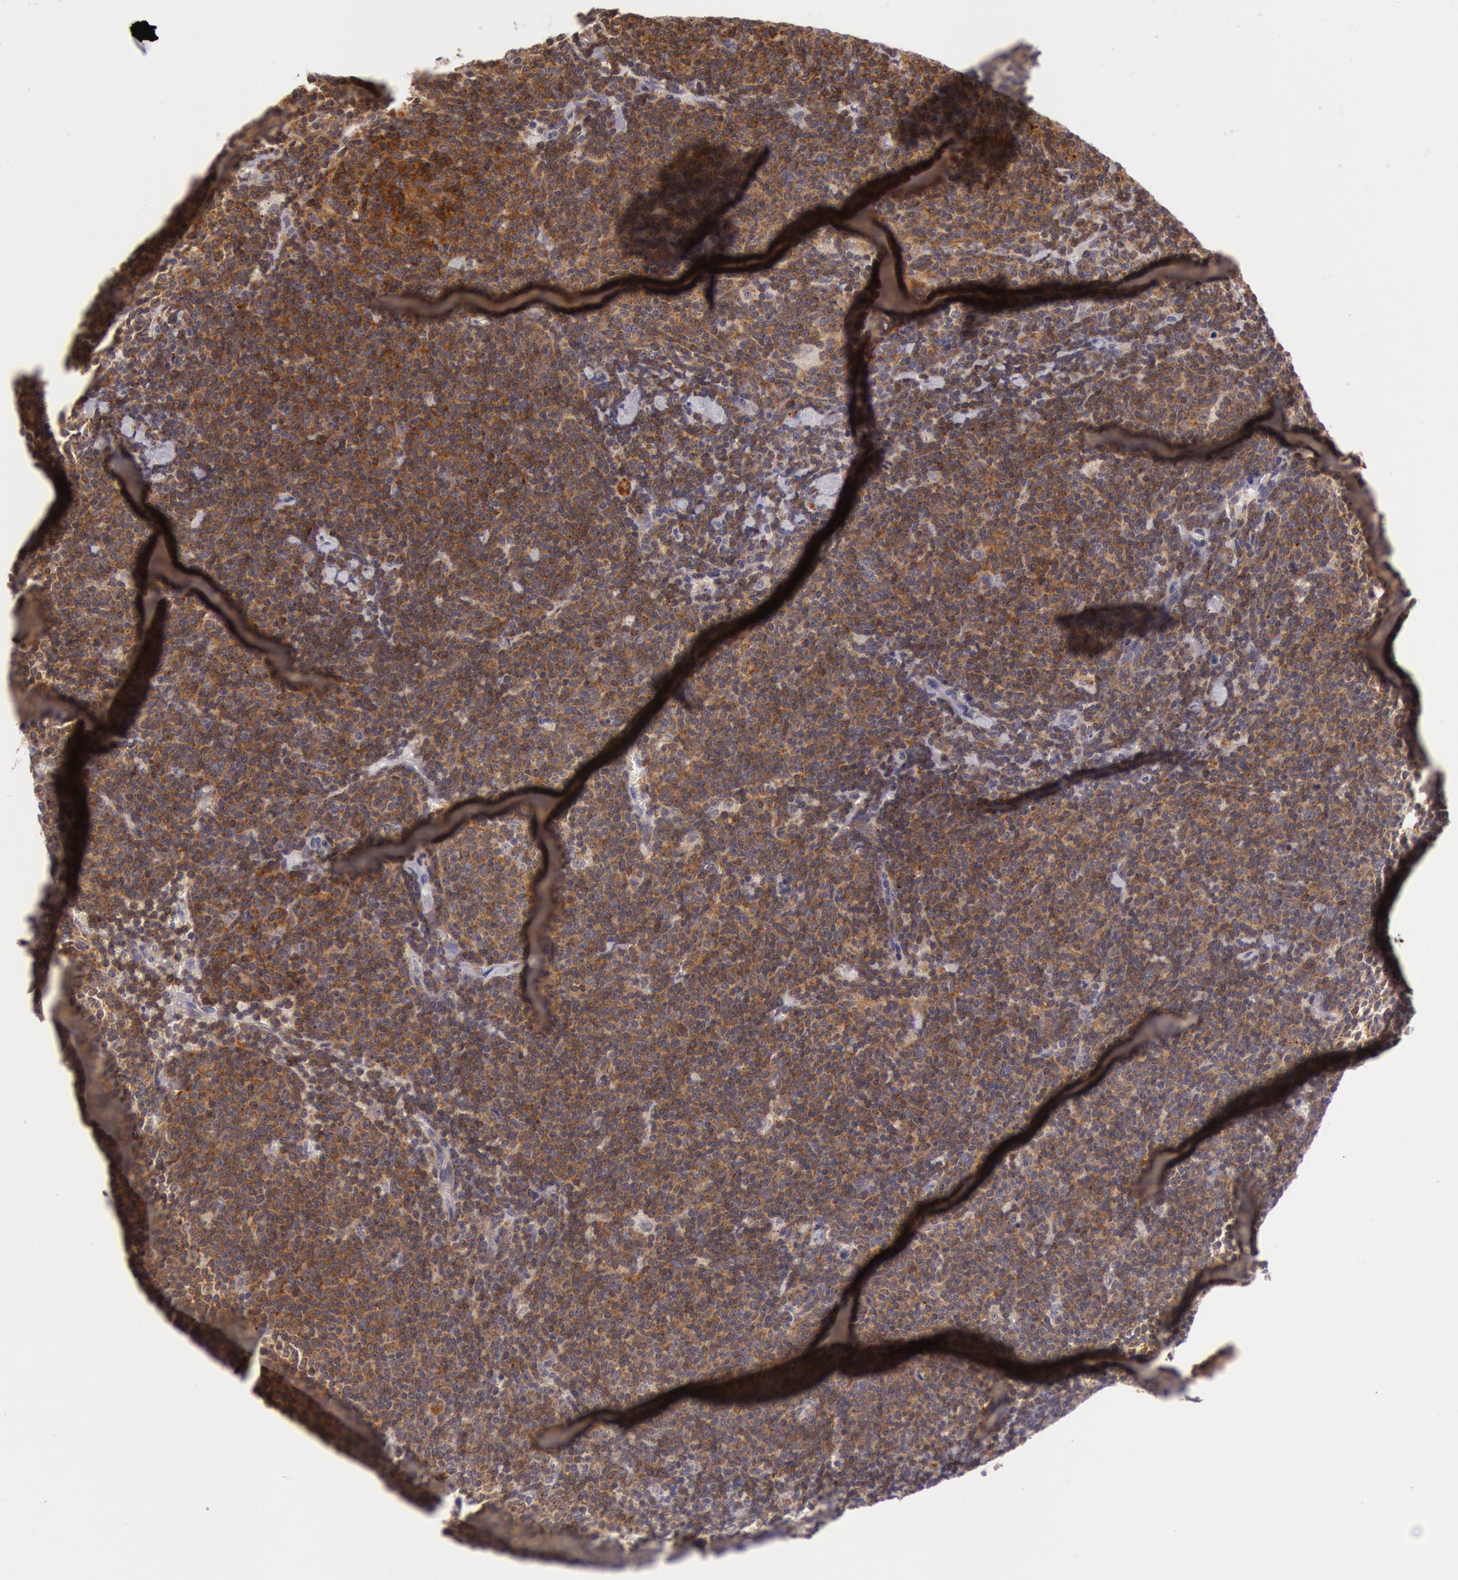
{"staining": {"intensity": "strong", "quantity": ">75%", "location": "cytoplasmic/membranous"}, "tissue": "lymphoma", "cell_type": "Tumor cells", "image_type": "cancer", "snomed": [{"axis": "morphology", "description": "Malignant lymphoma, non-Hodgkin's type, Low grade"}, {"axis": "topography", "description": "Lymph node"}], "caption": "A photomicrograph of low-grade malignant lymphoma, non-Hodgkin's type stained for a protein exhibits strong cytoplasmic/membranous brown staining in tumor cells. The protein is stained brown, and the nuclei are stained in blue (DAB IHC with brightfield microscopy, high magnification).", "gene": "CDK16", "patient": {"sex": "male", "age": 65}}